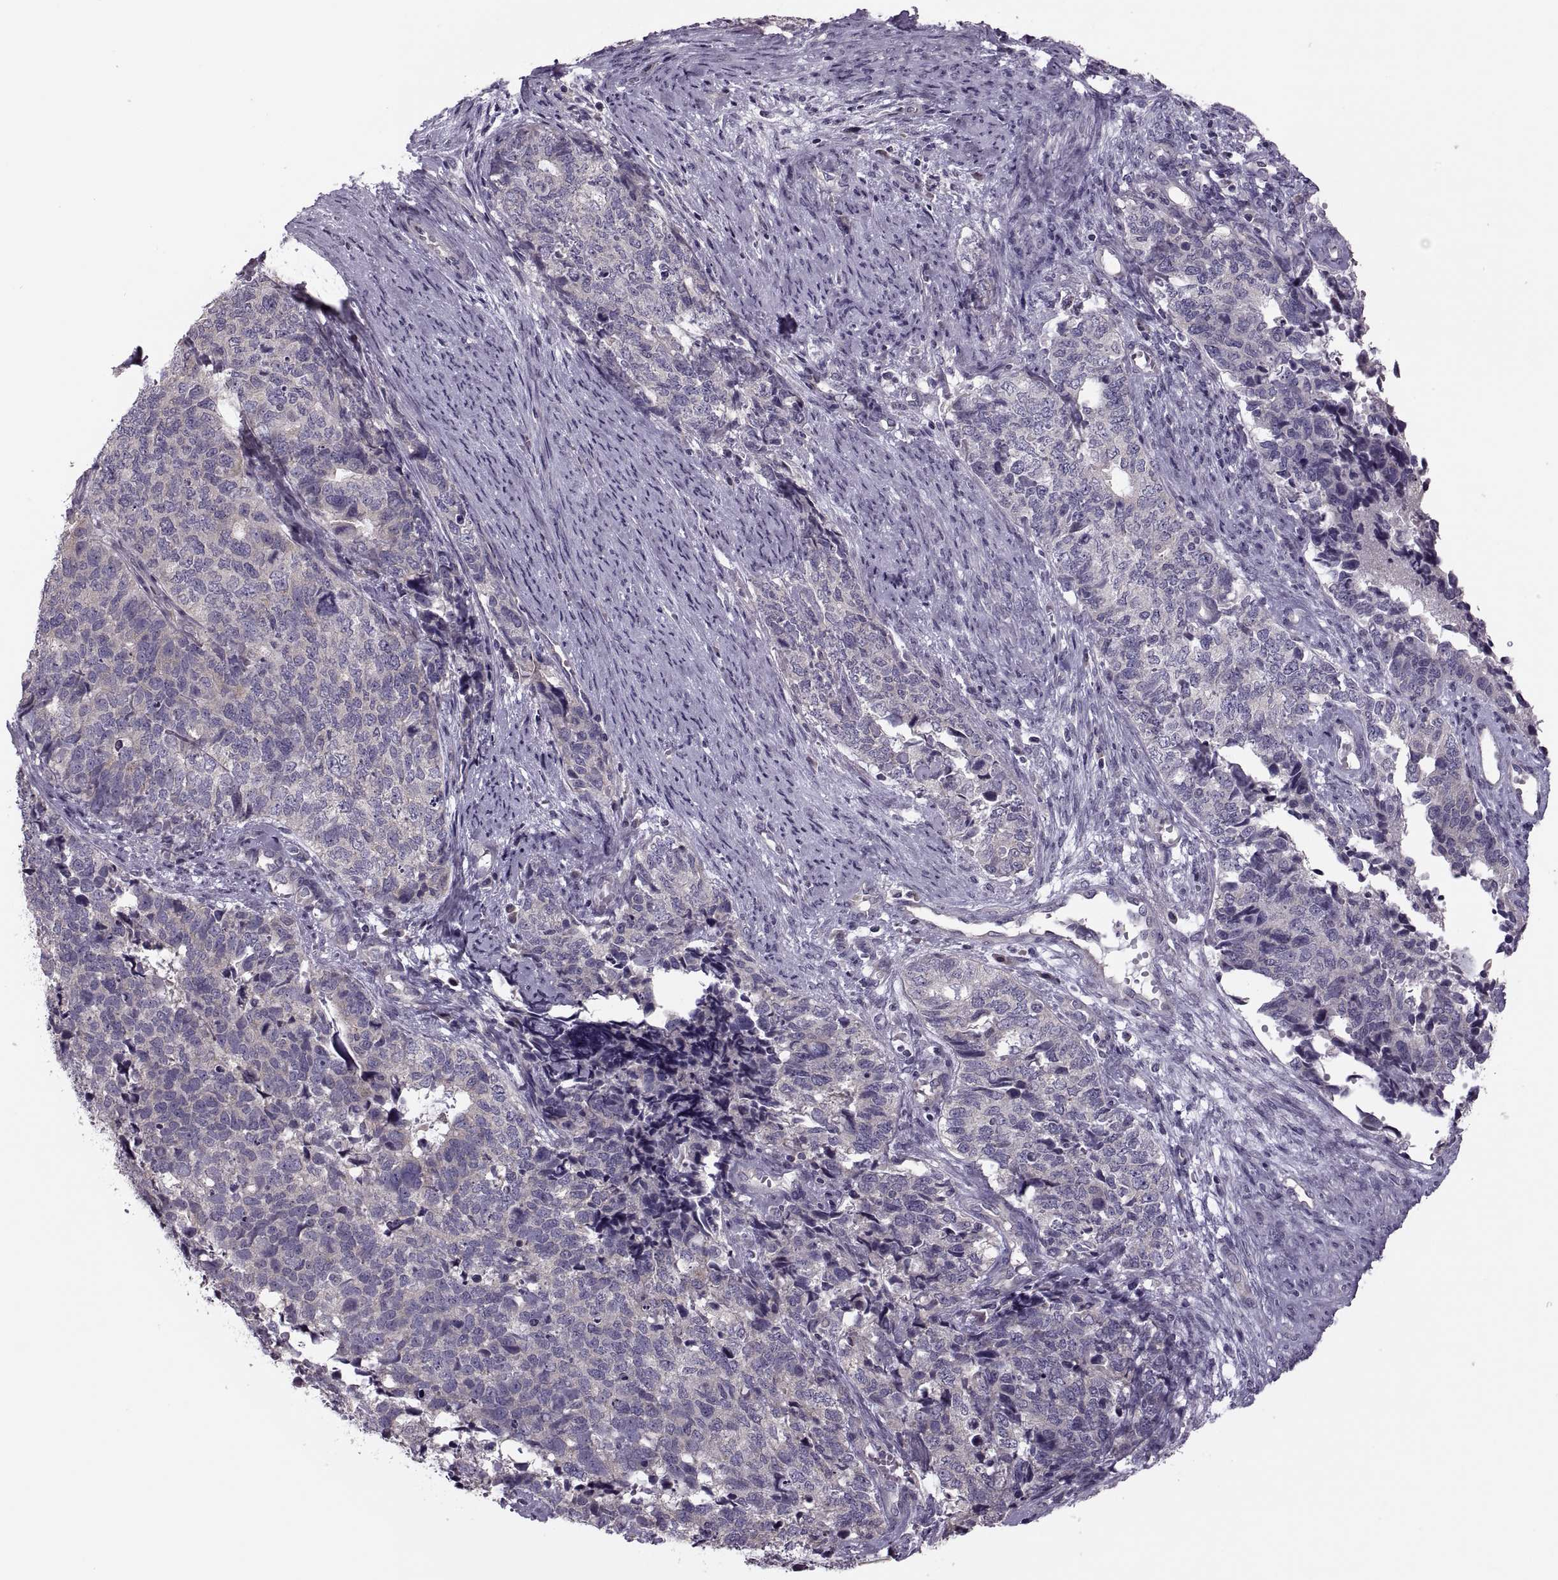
{"staining": {"intensity": "negative", "quantity": "none", "location": "none"}, "tissue": "cervical cancer", "cell_type": "Tumor cells", "image_type": "cancer", "snomed": [{"axis": "morphology", "description": "Squamous cell carcinoma, NOS"}, {"axis": "topography", "description": "Cervix"}], "caption": "An image of cervical cancer stained for a protein exhibits no brown staining in tumor cells.", "gene": "PRSS54", "patient": {"sex": "female", "age": 63}}